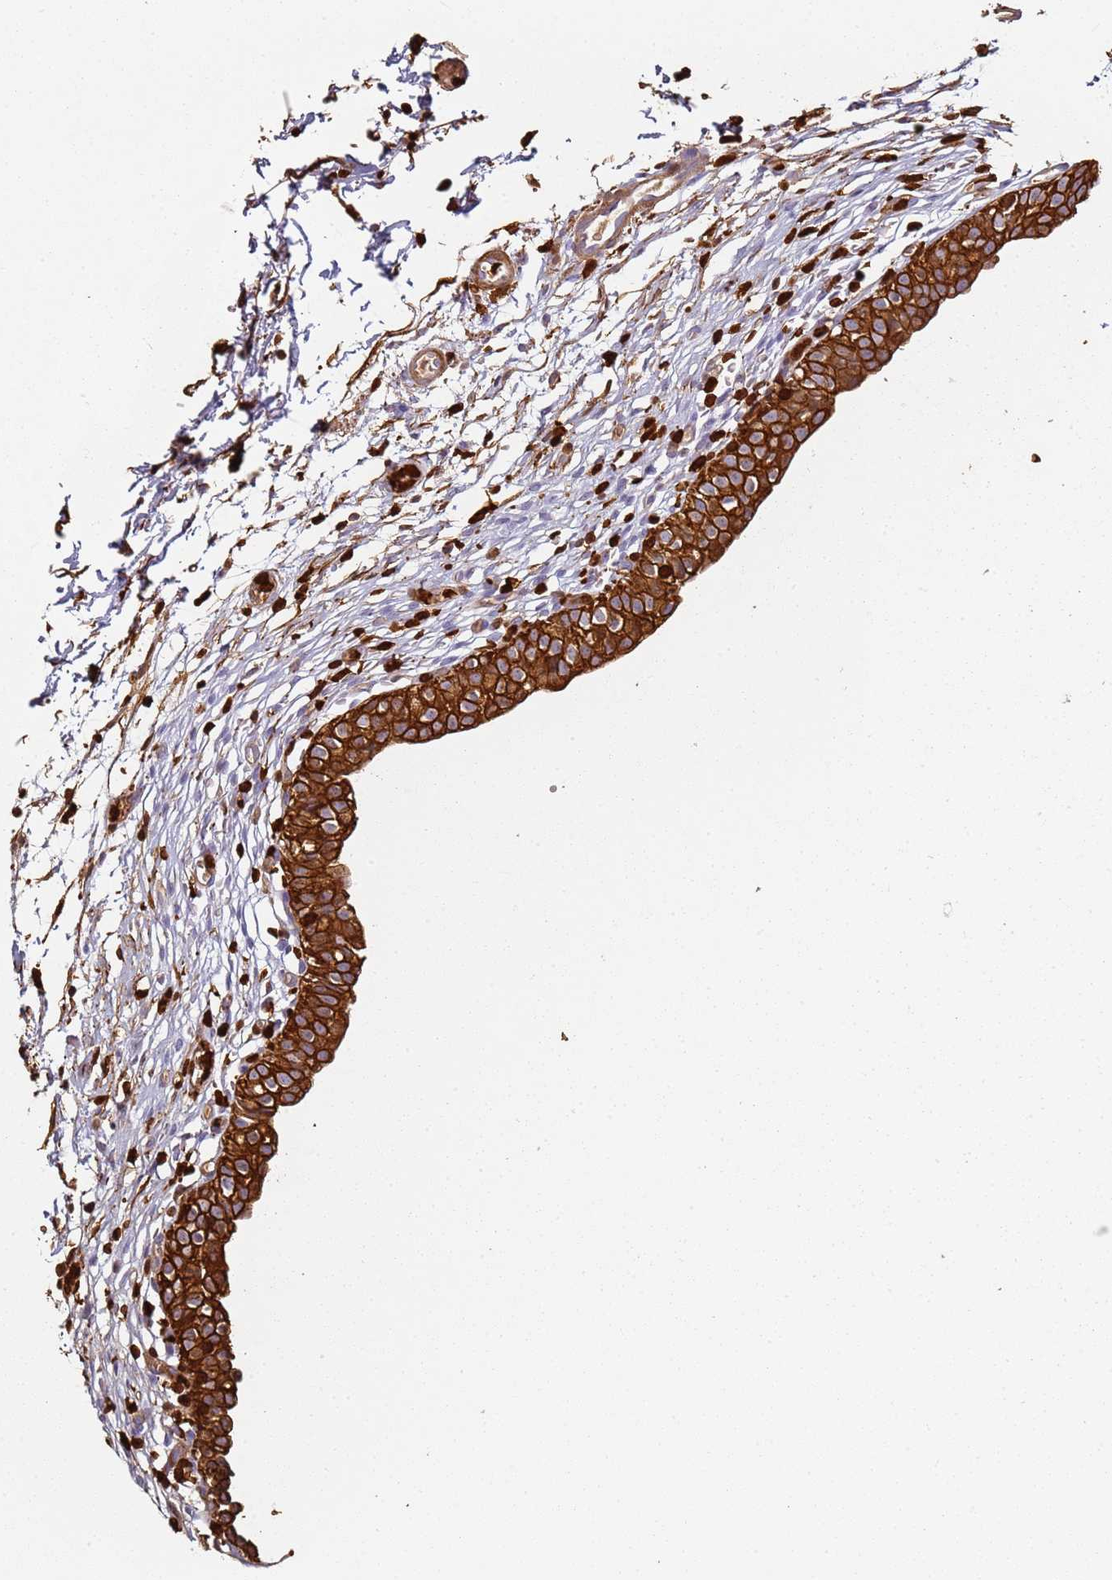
{"staining": {"intensity": "strong", "quantity": ">75%", "location": "cytoplasmic/membranous,nuclear"}, "tissue": "urinary bladder", "cell_type": "Urothelial cells", "image_type": "normal", "snomed": [{"axis": "morphology", "description": "Normal tissue, NOS"}, {"axis": "topography", "description": "Urinary bladder"}, {"axis": "topography", "description": "Peripheral nerve tissue"}], "caption": "Protein staining of unremarkable urinary bladder reveals strong cytoplasmic/membranous,nuclear staining in approximately >75% of urothelial cells. (Stains: DAB in brown, nuclei in blue, Microscopy: brightfield microscopy at high magnification).", "gene": "S100A4", "patient": {"sex": "male", "age": 55}}